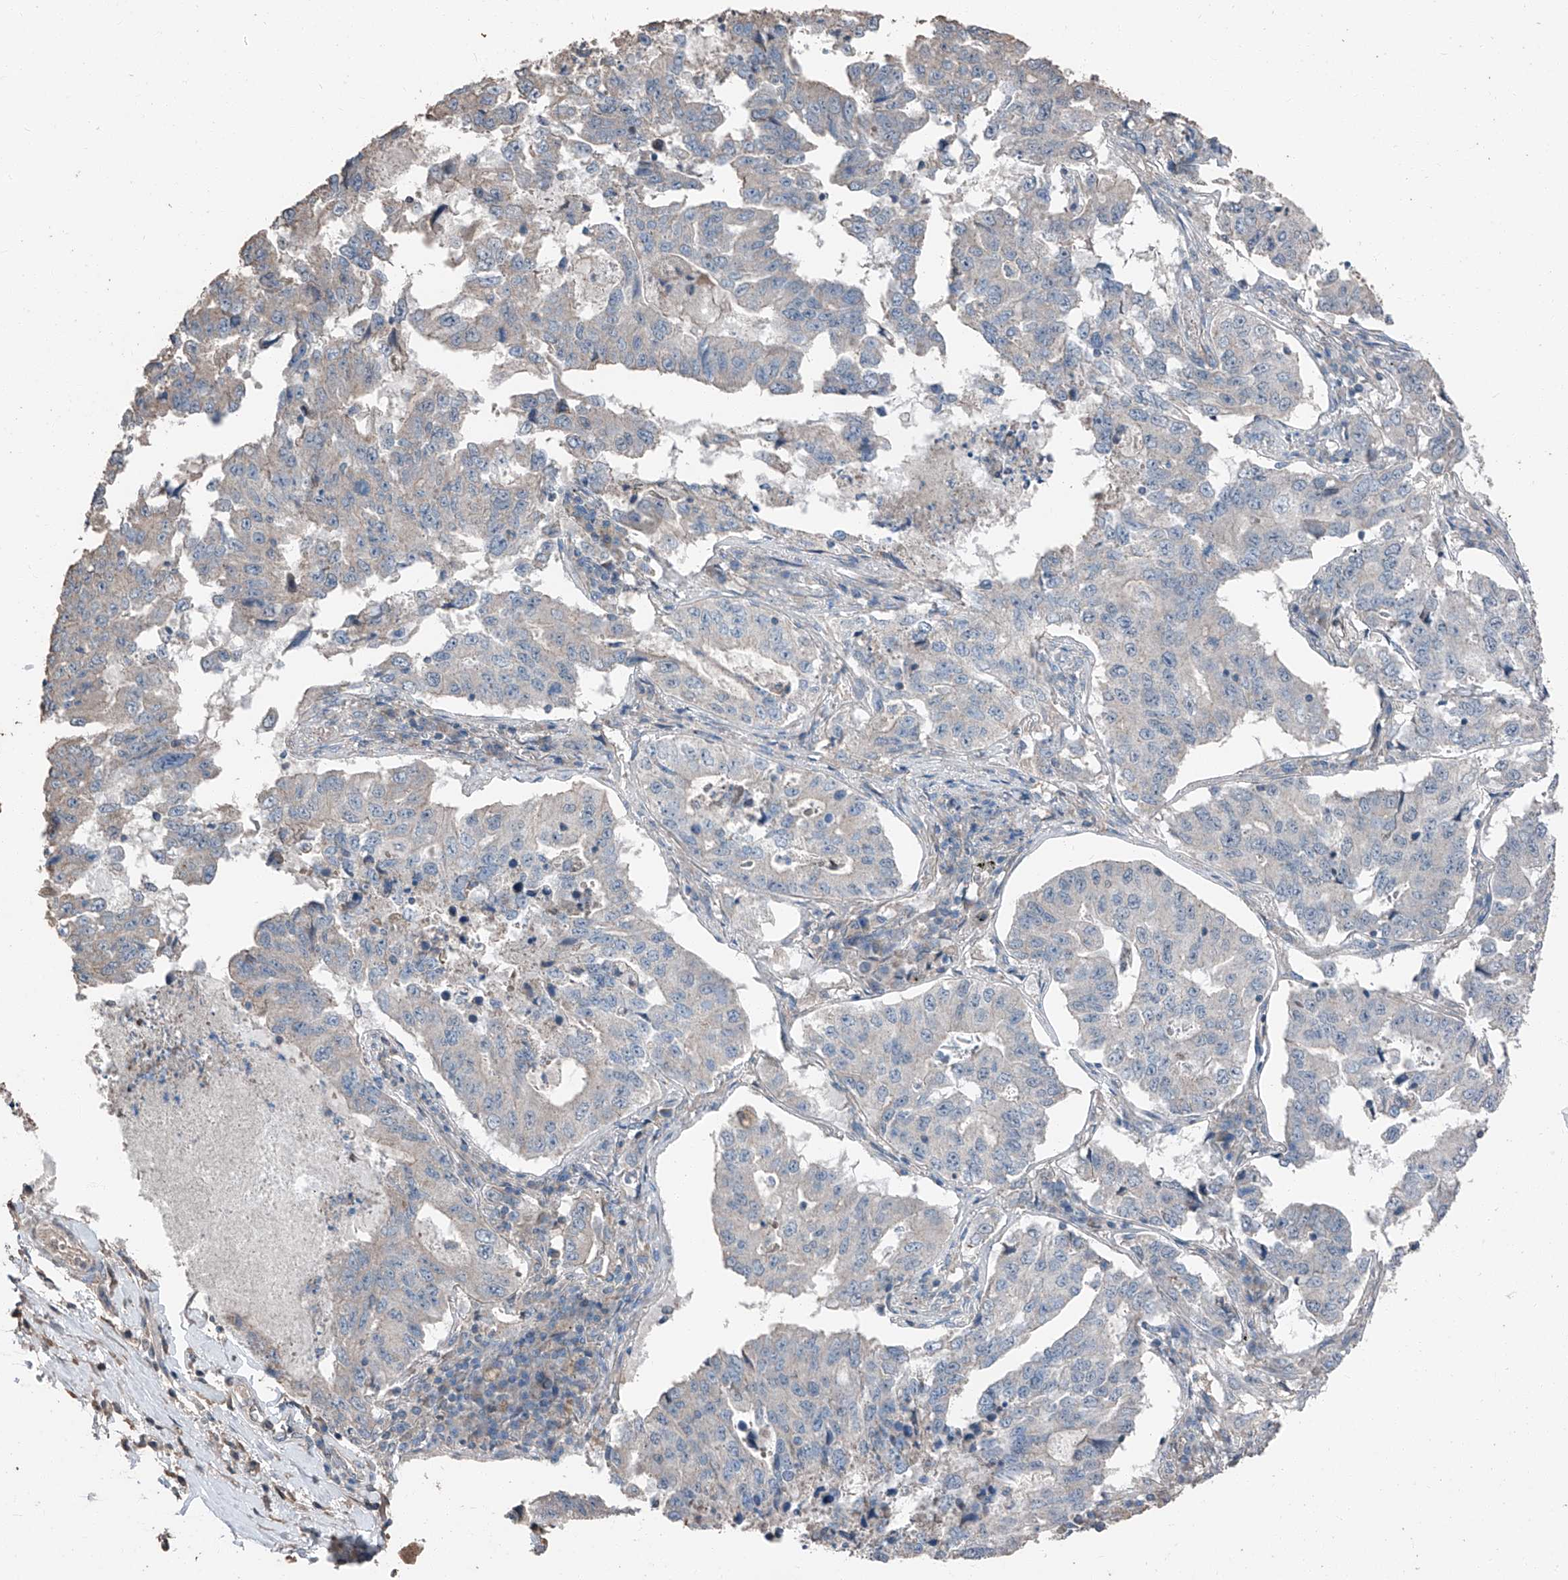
{"staining": {"intensity": "negative", "quantity": "none", "location": "none"}, "tissue": "lung cancer", "cell_type": "Tumor cells", "image_type": "cancer", "snomed": [{"axis": "morphology", "description": "Adenocarcinoma, NOS"}, {"axis": "topography", "description": "Lung"}], "caption": "The micrograph shows no staining of tumor cells in lung cancer.", "gene": "MAMLD1", "patient": {"sex": "female", "age": 51}}